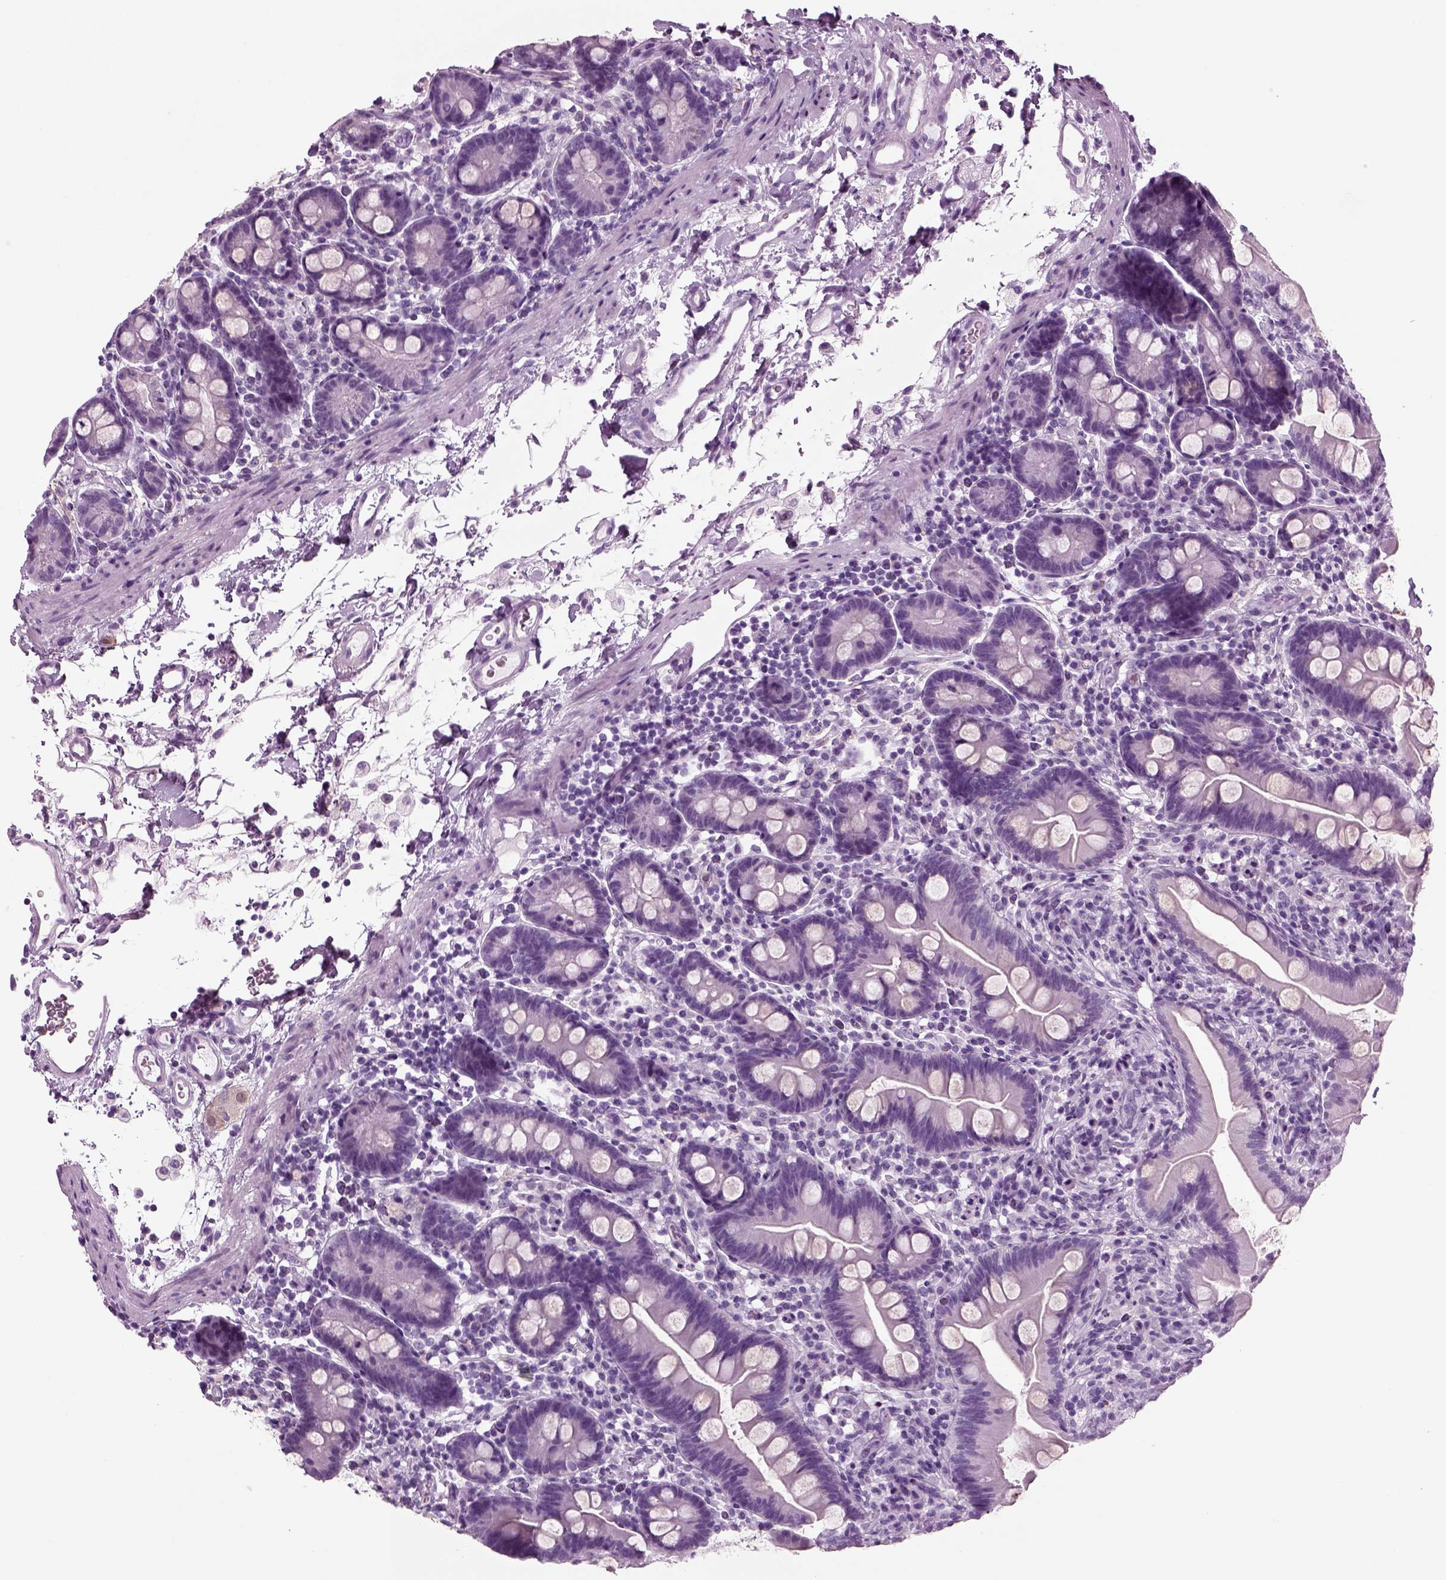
{"staining": {"intensity": "negative", "quantity": "none", "location": "none"}, "tissue": "small intestine", "cell_type": "Glandular cells", "image_type": "normal", "snomed": [{"axis": "morphology", "description": "Normal tissue, NOS"}, {"axis": "topography", "description": "Small intestine"}], "caption": "DAB immunohistochemical staining of normal human small intestine shows no significant staining in glandular cells. Brightfield microscopy of immunohistochemistry stained with DAB (brown) and hematoxylin (blue), captured at high magnification.", "gene": "CRABP1", "patient": {"sex": "female", "age": 44}}